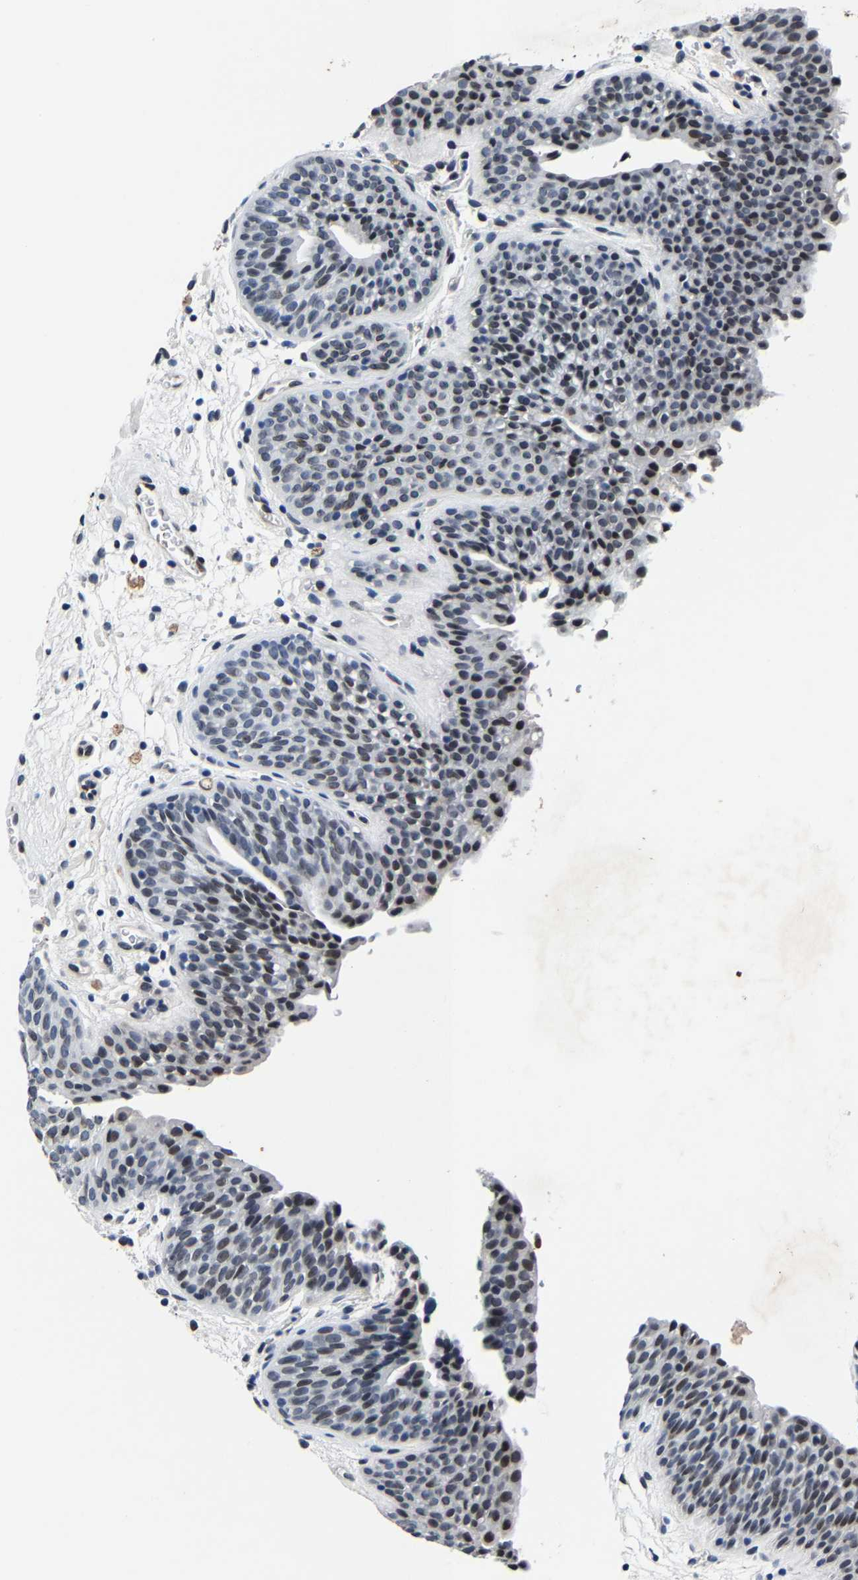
{"staining": {"intensity": "moderate", "quantity": "<25%", "location": "nuclear"}, "tissue": "urinary bladder", "cell_type": "Urothelial cells", "image_type": "normal", "snomed": [{"axis": "morphology", "description": "Normal tissue, NOS"}, {"axis": "topography", "description": "Urinary bladder"}], "caption": "A high-resolution histopathology image shows immunohistochemistry (IHC) staining of normal urinary bladder, which shows moderate nuclear staining in approximately <25% of urothelial cells.", "gene": "UBN2", "patient": {"sex": "male", "age": 37}}